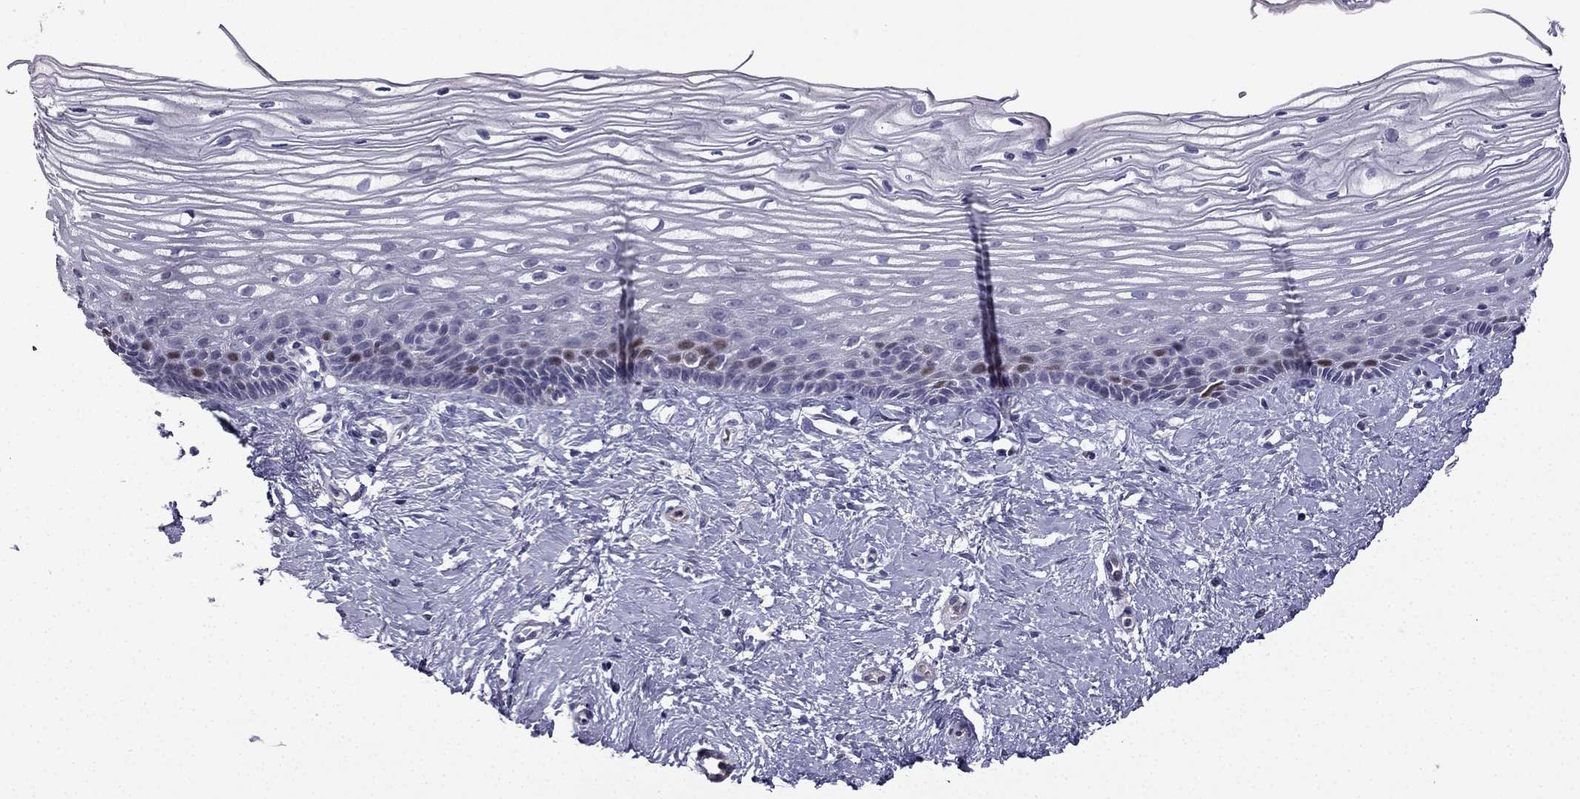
{"staining": {"intensity": "negative", "quantity": "none", "location": "none"}, "tissue": "cervix", "cell_type": "Glandular cells", "image_type": "normal", "snomed": [{"axis": "morphology", "description": "Normal tissue, NOS"}, {"axis": "topography", "description": "Cervix"}], "caption": "An image of human cervix is negative for staining in glandular cells. (DAB IHC, high magnification).", "gene": "UHRF1", "patient": {"sex": "female", "age": 40}}